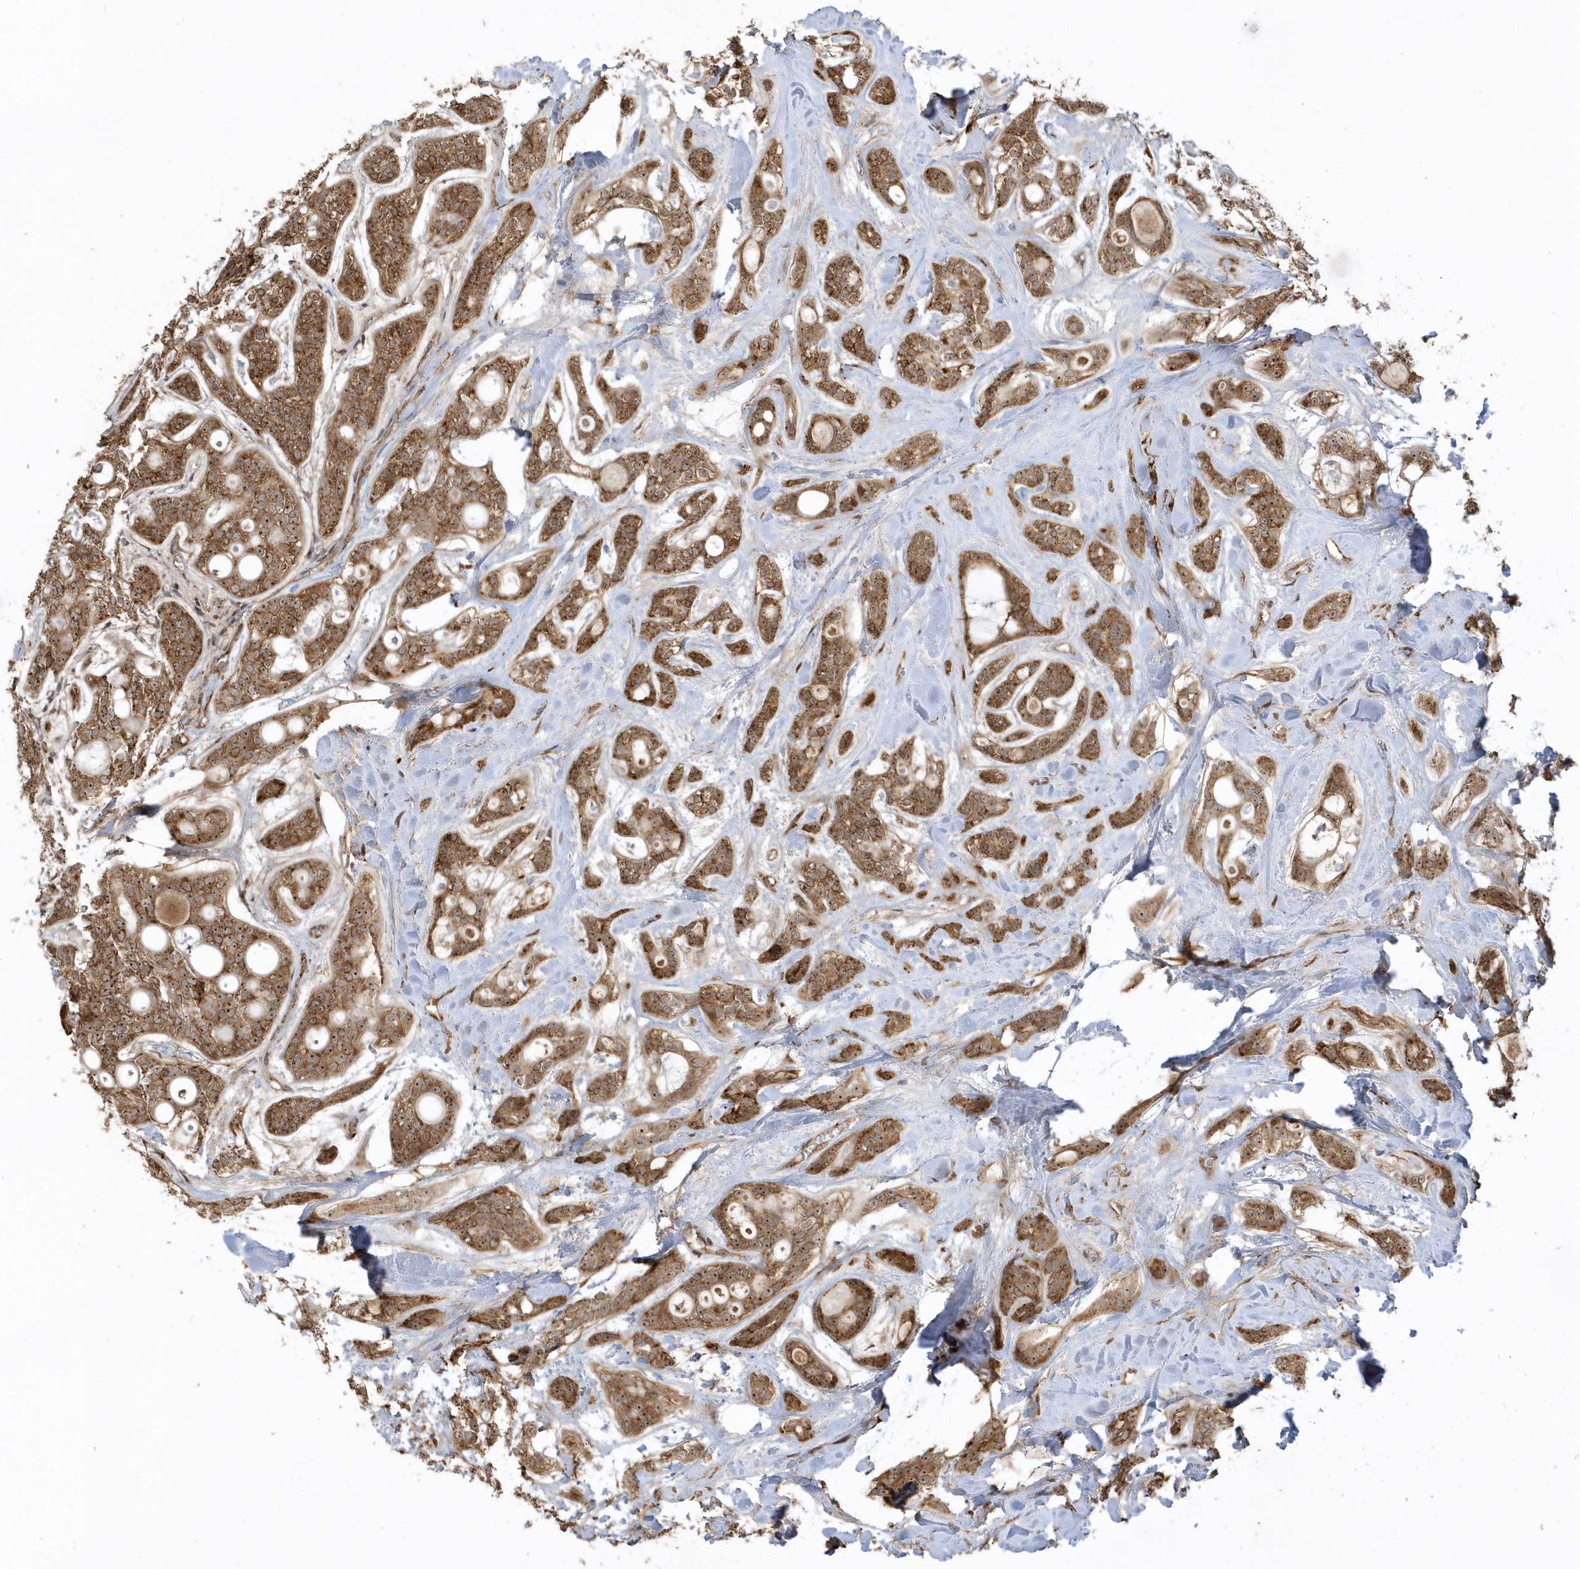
{"staining": {"intensity": "moderate", "quantity": ">75%", "location": "cytoplasmic/membranous,nuclear"}, "tissue": "head and neck cancer", "cell_type": "Tumor cells", "image_type": "cancer", "snomed": [{"axis": "morphology", "description": "Adenocarcinoma, NOS"}, {"axis": "topography", "description": "Head-Neck"}], "caption": "Brown immunohistochemical staining in head and neck cancer (adenocarcinoma) exhibits moderate cytoplasmic/membranous and nuclear positivity in about >75% of tumor cells. (Brightfield microscopy of DAB IHC at high magnification).", "gene": "ECM2", "patient": {"sex": "male", "age": 66}}